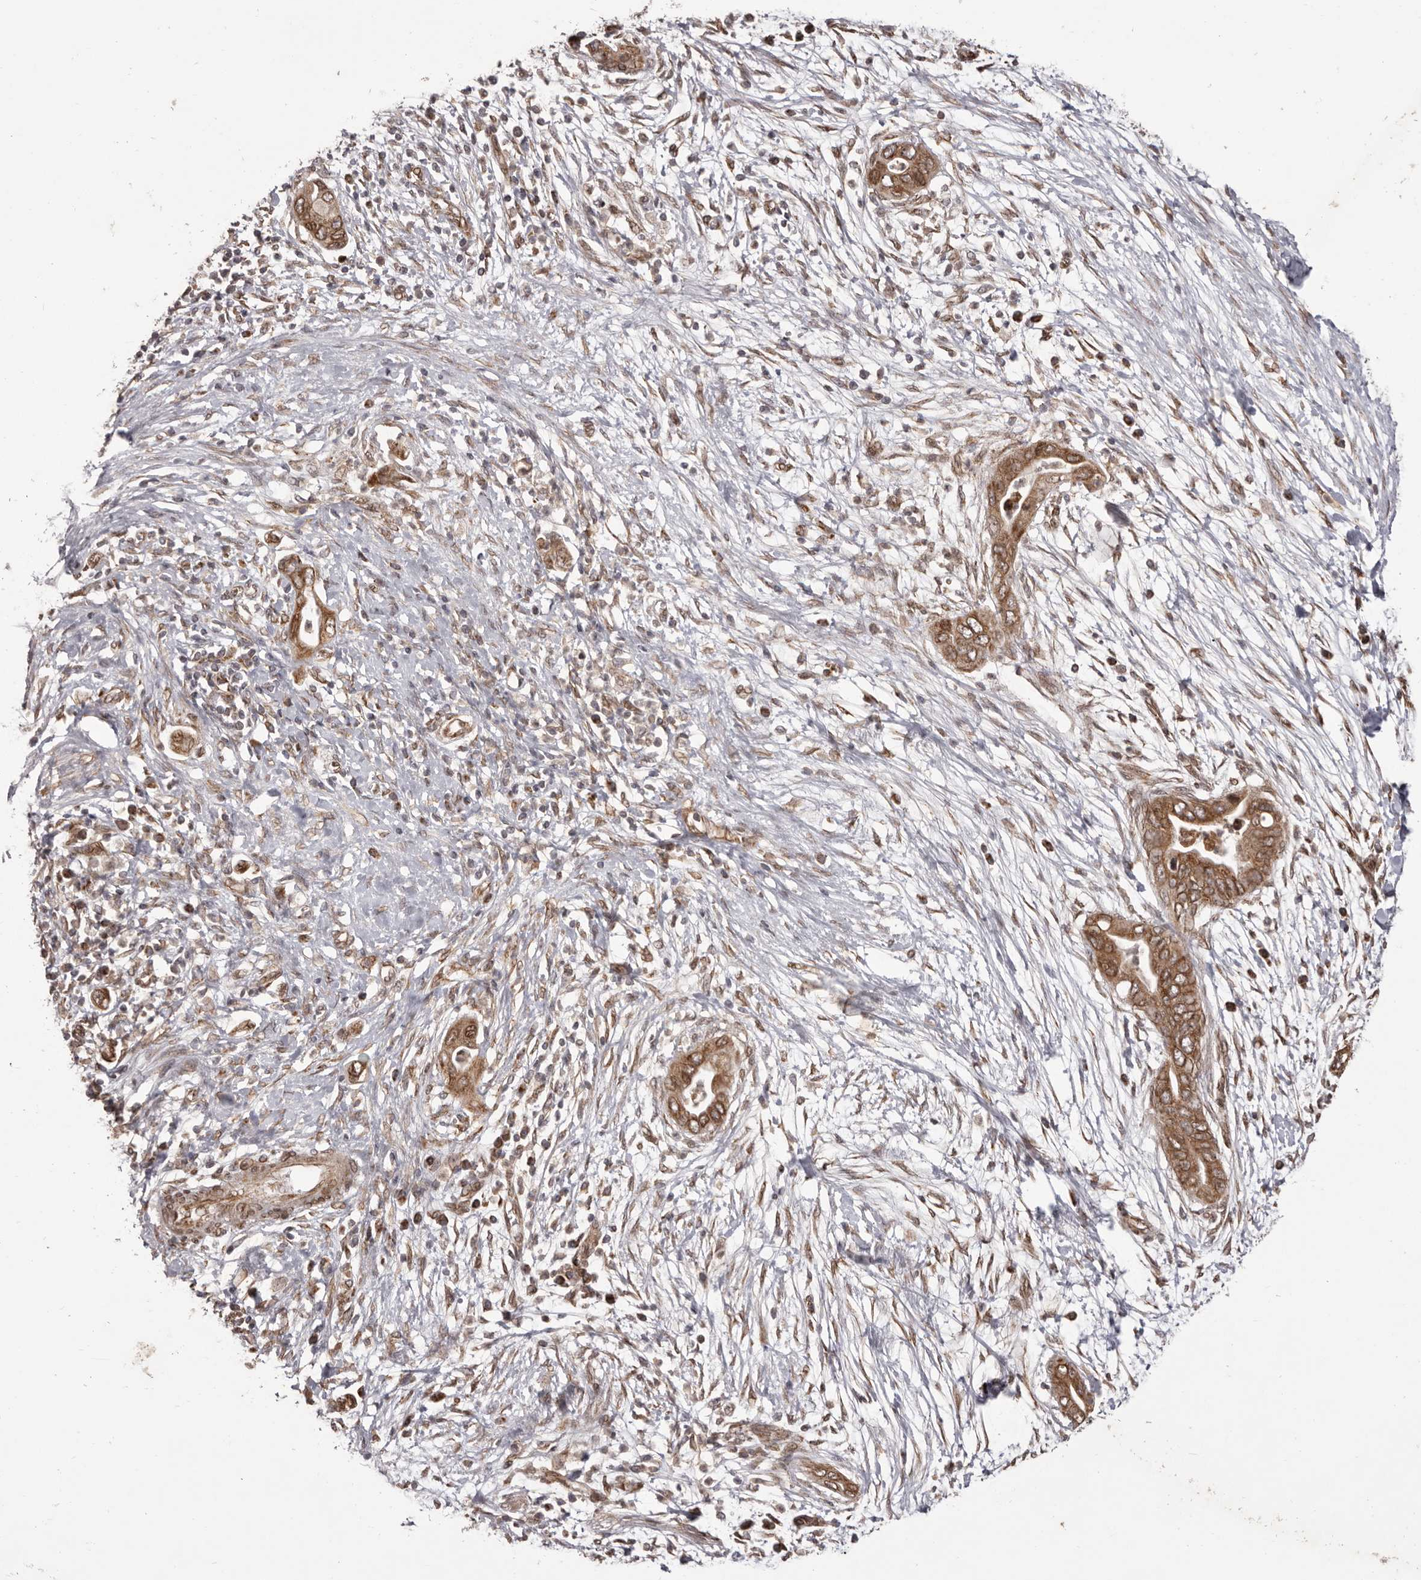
{"staining": {"intensity": "moderate", "quantity": ">75%", "location": "cytoplasmic/membranous"}, "tissue": "pancreatic cancer", "cell_type": "Tumor cells", "image_type": "cancer", "snomed": [{"axis": "morphology", "description": "Adenocarcinoma, NOS"}, {"axis": "topography", "description": "Pancreas"}], "caption": "Immunohistochemical staining of adenocarcinoma (pancreatic) reveals moderate cytoplasmic/membranous protein positivity in approximately >75% of tumor cells.", "gene": "CHRM2", "patient": {"sex": "male", "age": 75}}